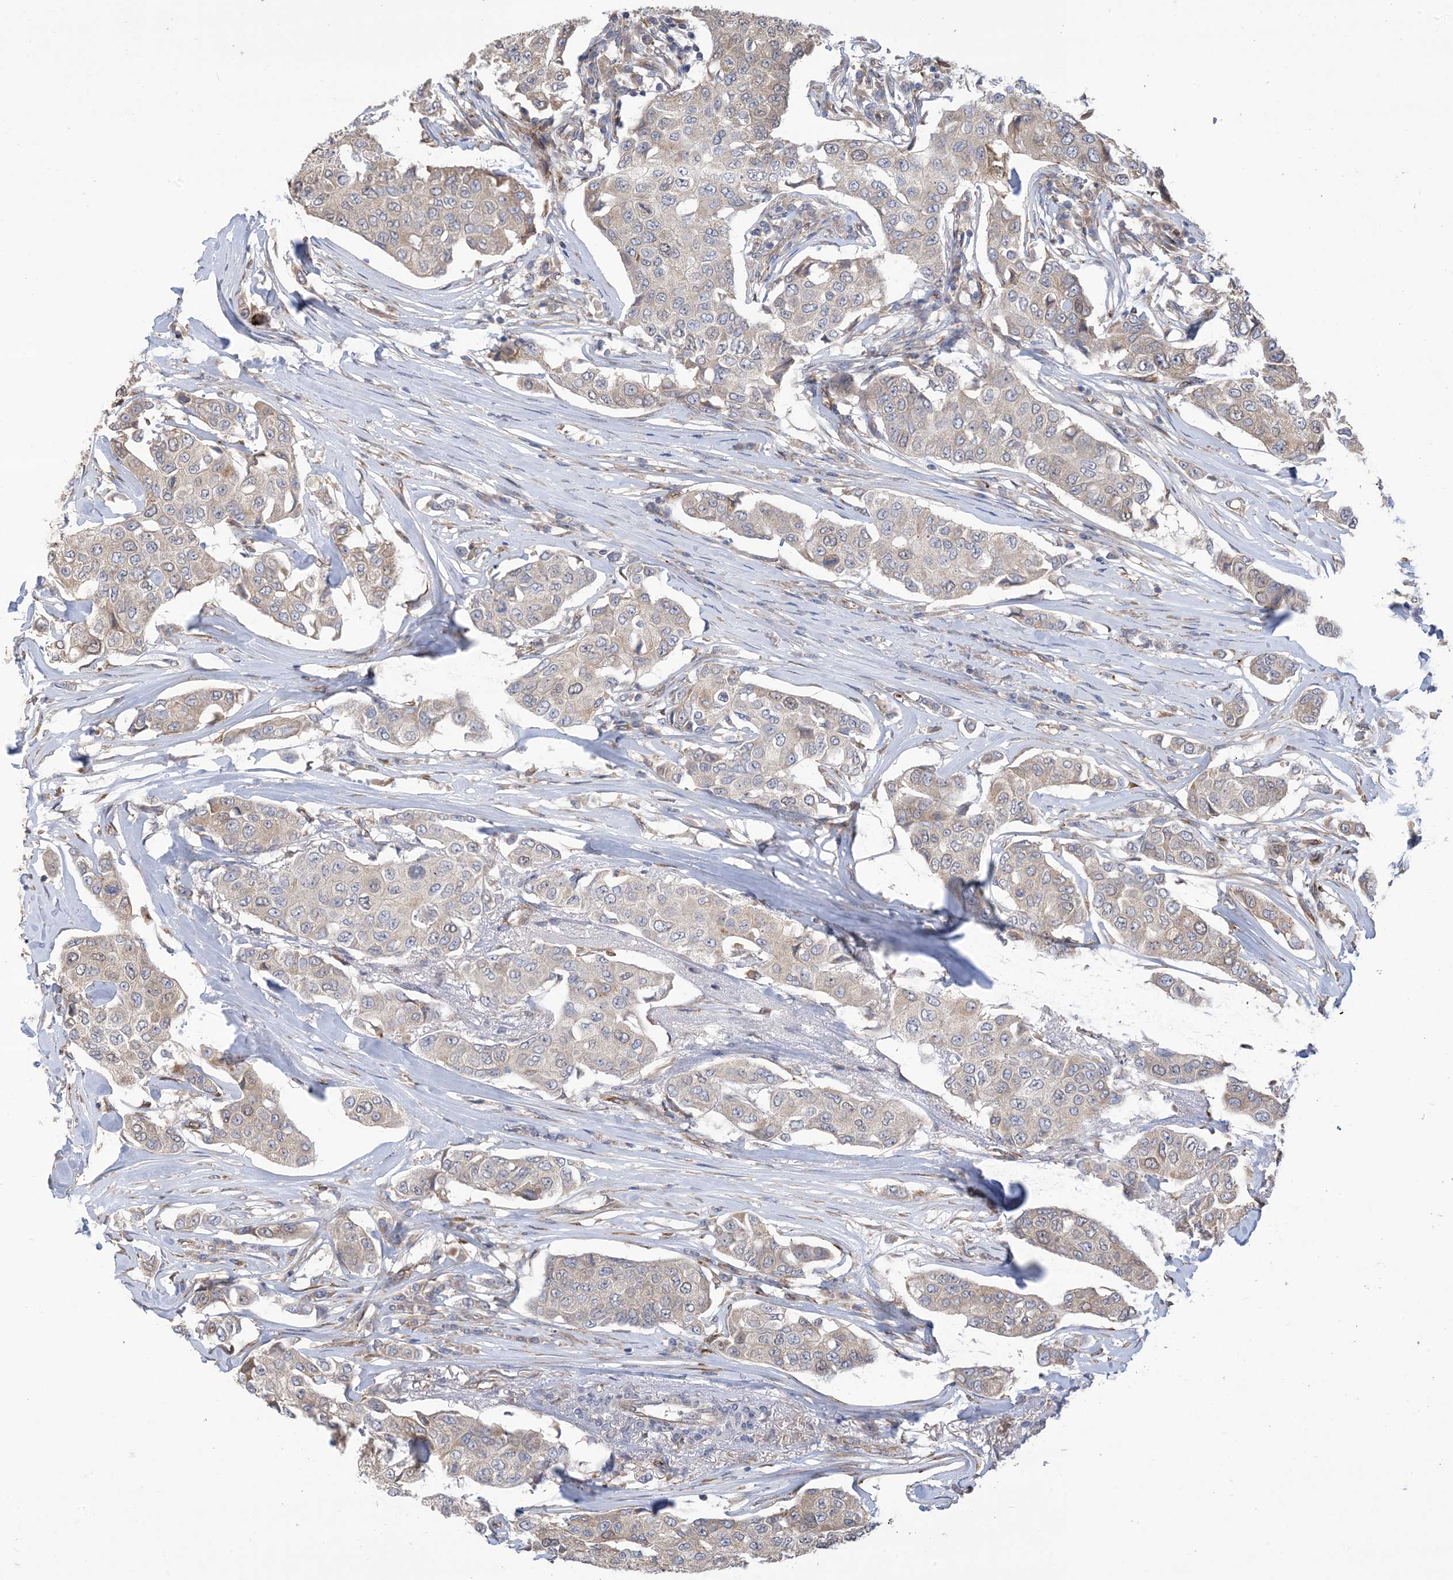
{"staining": {"intensity": "weak", "quantity": "25%-75%", "location": "cytoplasmic/membranous"}, "tissue": "breast cancer", "cell_type": "Tumor cells", "image_type": "cancer", "snomed": [{"axis": "morphology", "description": "Duct carcinoma"}, {"axis": "topography", "description": "Breast"}], "caption": "Tumor cells display low levels of weak cytoplasmic/membranous positivity in approximately 25%-75% of cells in human breast cancer.", "gene": "CLEC16A", "patient": {"sex": "female", "age": 80}}